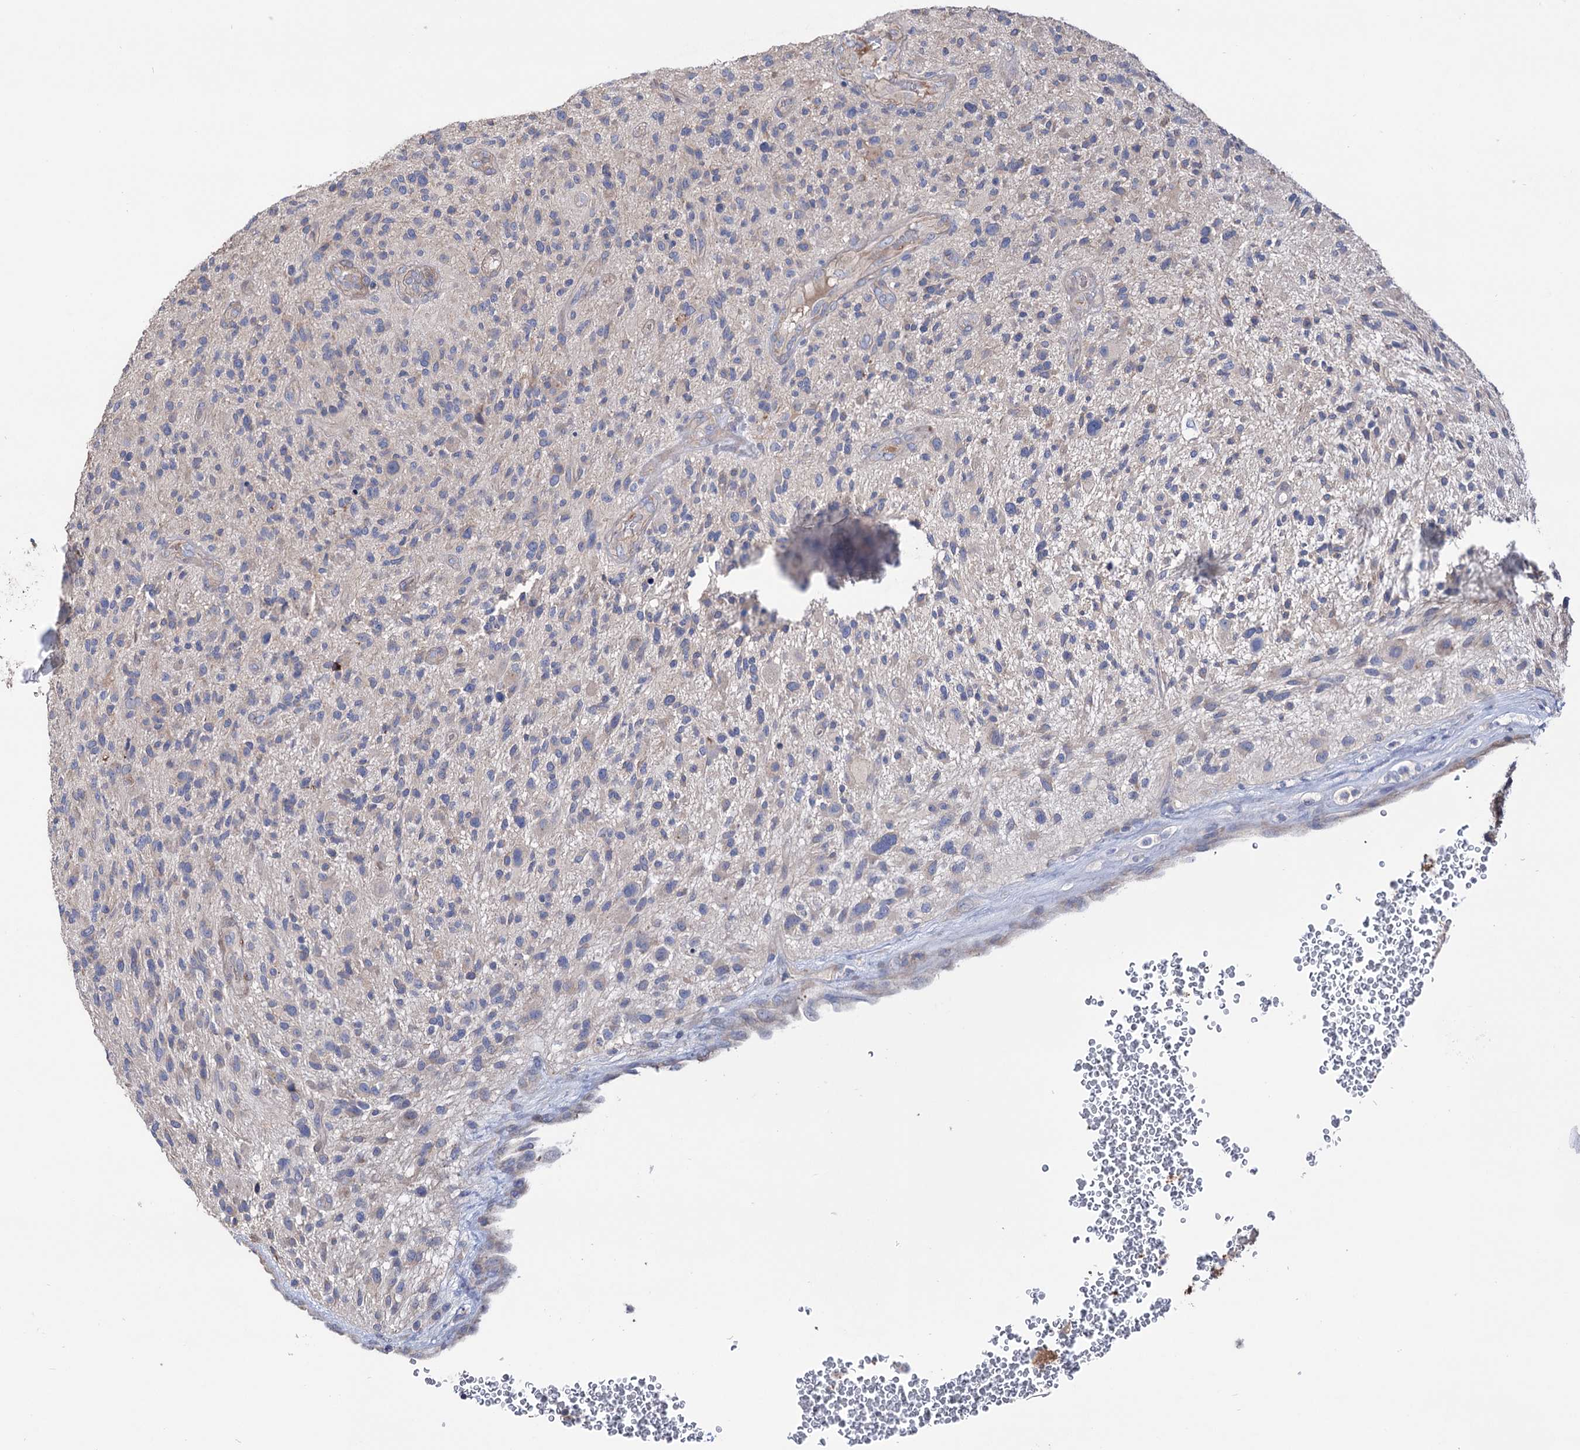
{"staining": {"intensity": "negative", "quantity": "none", "location": "none"}, "tissue": "glioma", "cell_type": "Tumor cells", "image_type": "cancer", "snomed": [{"axis": "morphology", "description": "Glioma, malignant, High grade"}, {"axis": "topography", "description": "Brain"}], "caption": "DAB immunohistochemical staining of human glioma exhibits no significant positivity in tumor cells.", "gene": "BBS4", "patient": {"sex": "male", "age": 47}}